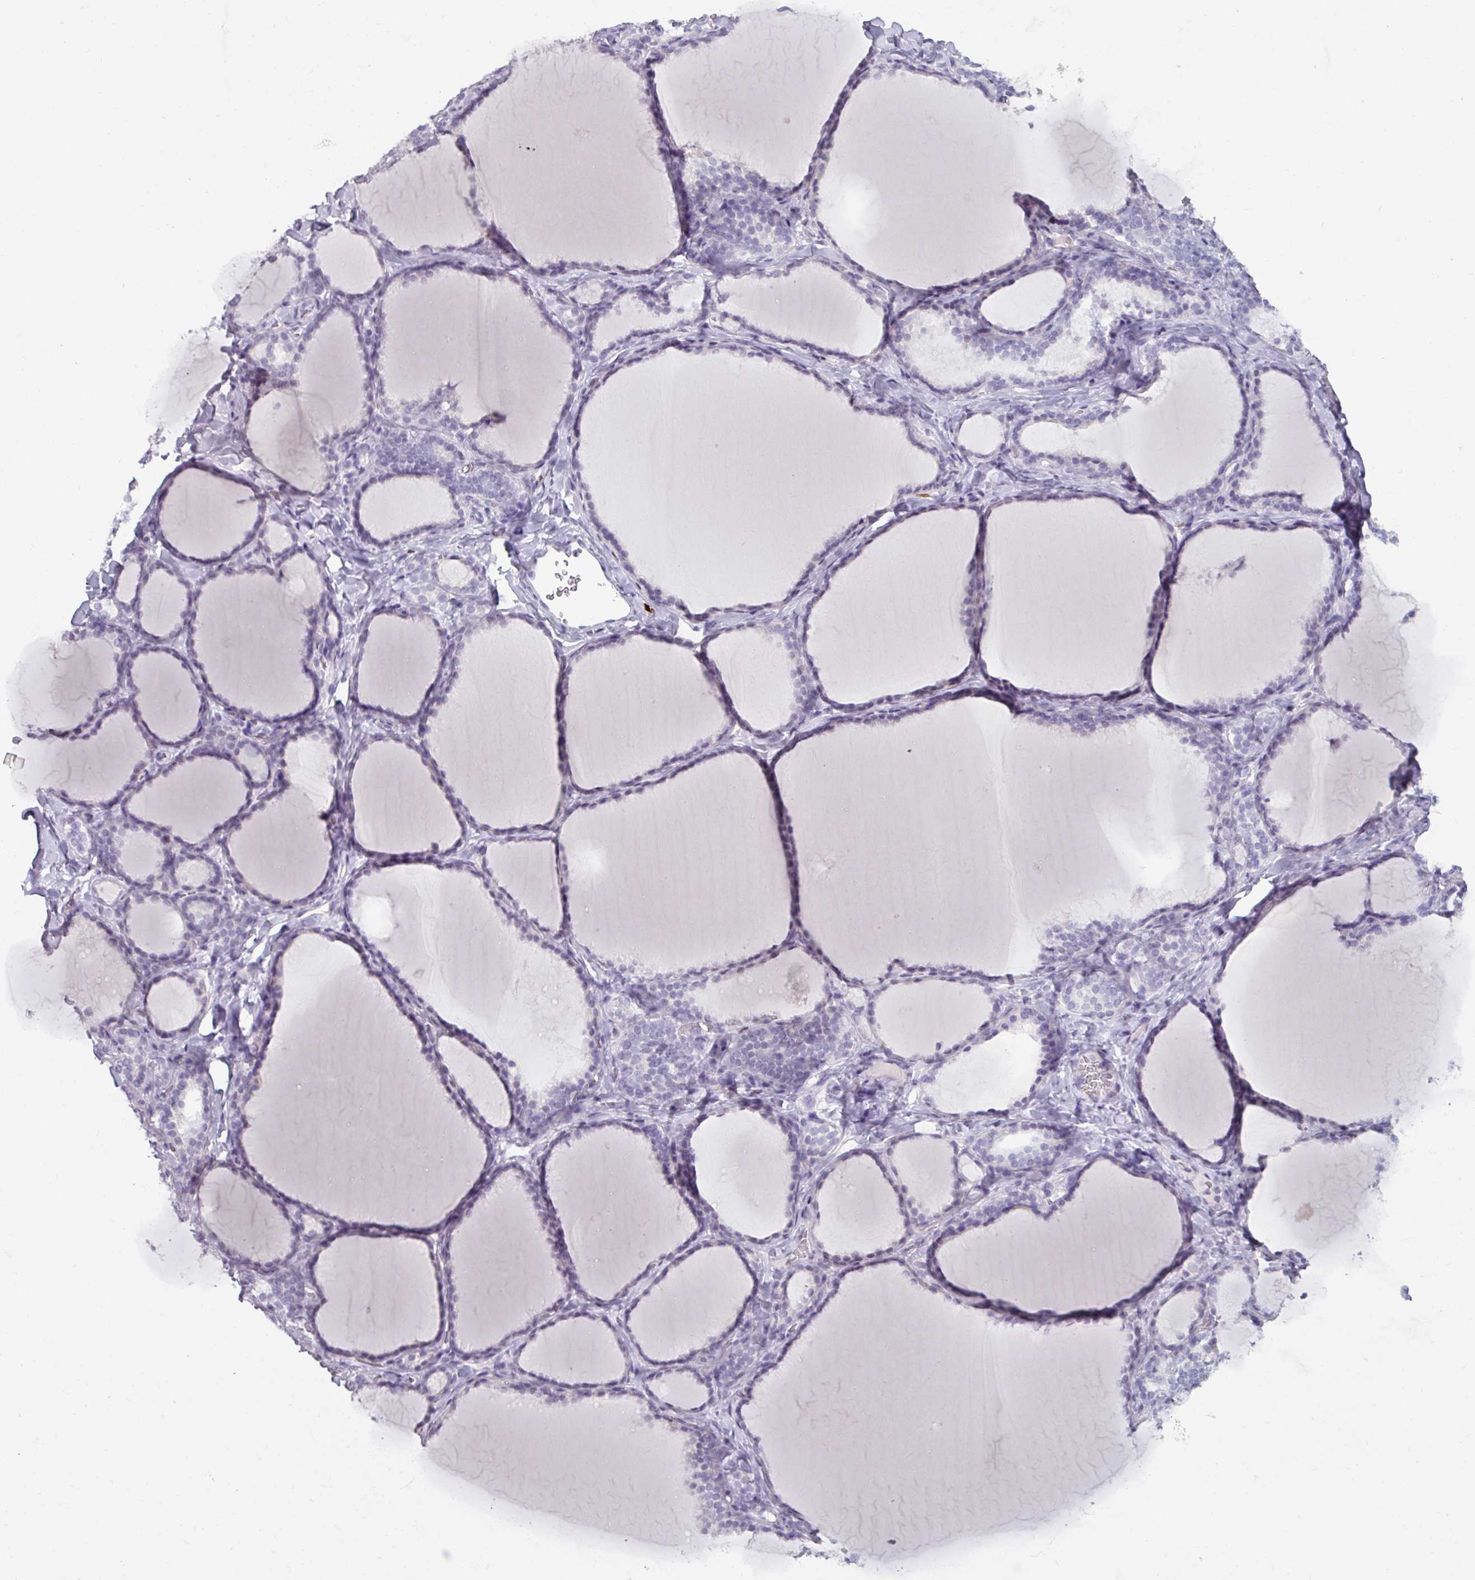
{"staining": {"intensity": "negative", "quantity": "none", "location": "none"}, "tissue": "thyroid gland", "cell_type": "Glandular cells", "image_type": "normal", "snomed": [{"axis": "morphology", "description": "Normal tissue, NOS"}, {"axis": "topography", "description": "Thyroid gland"}], "caption": "Normal thyroid gland was stained to show a protein in brown. There is no significant staining in glandular cells.", "gene": "ATAD2", "patient": {"sex": "female", "age": 31}}